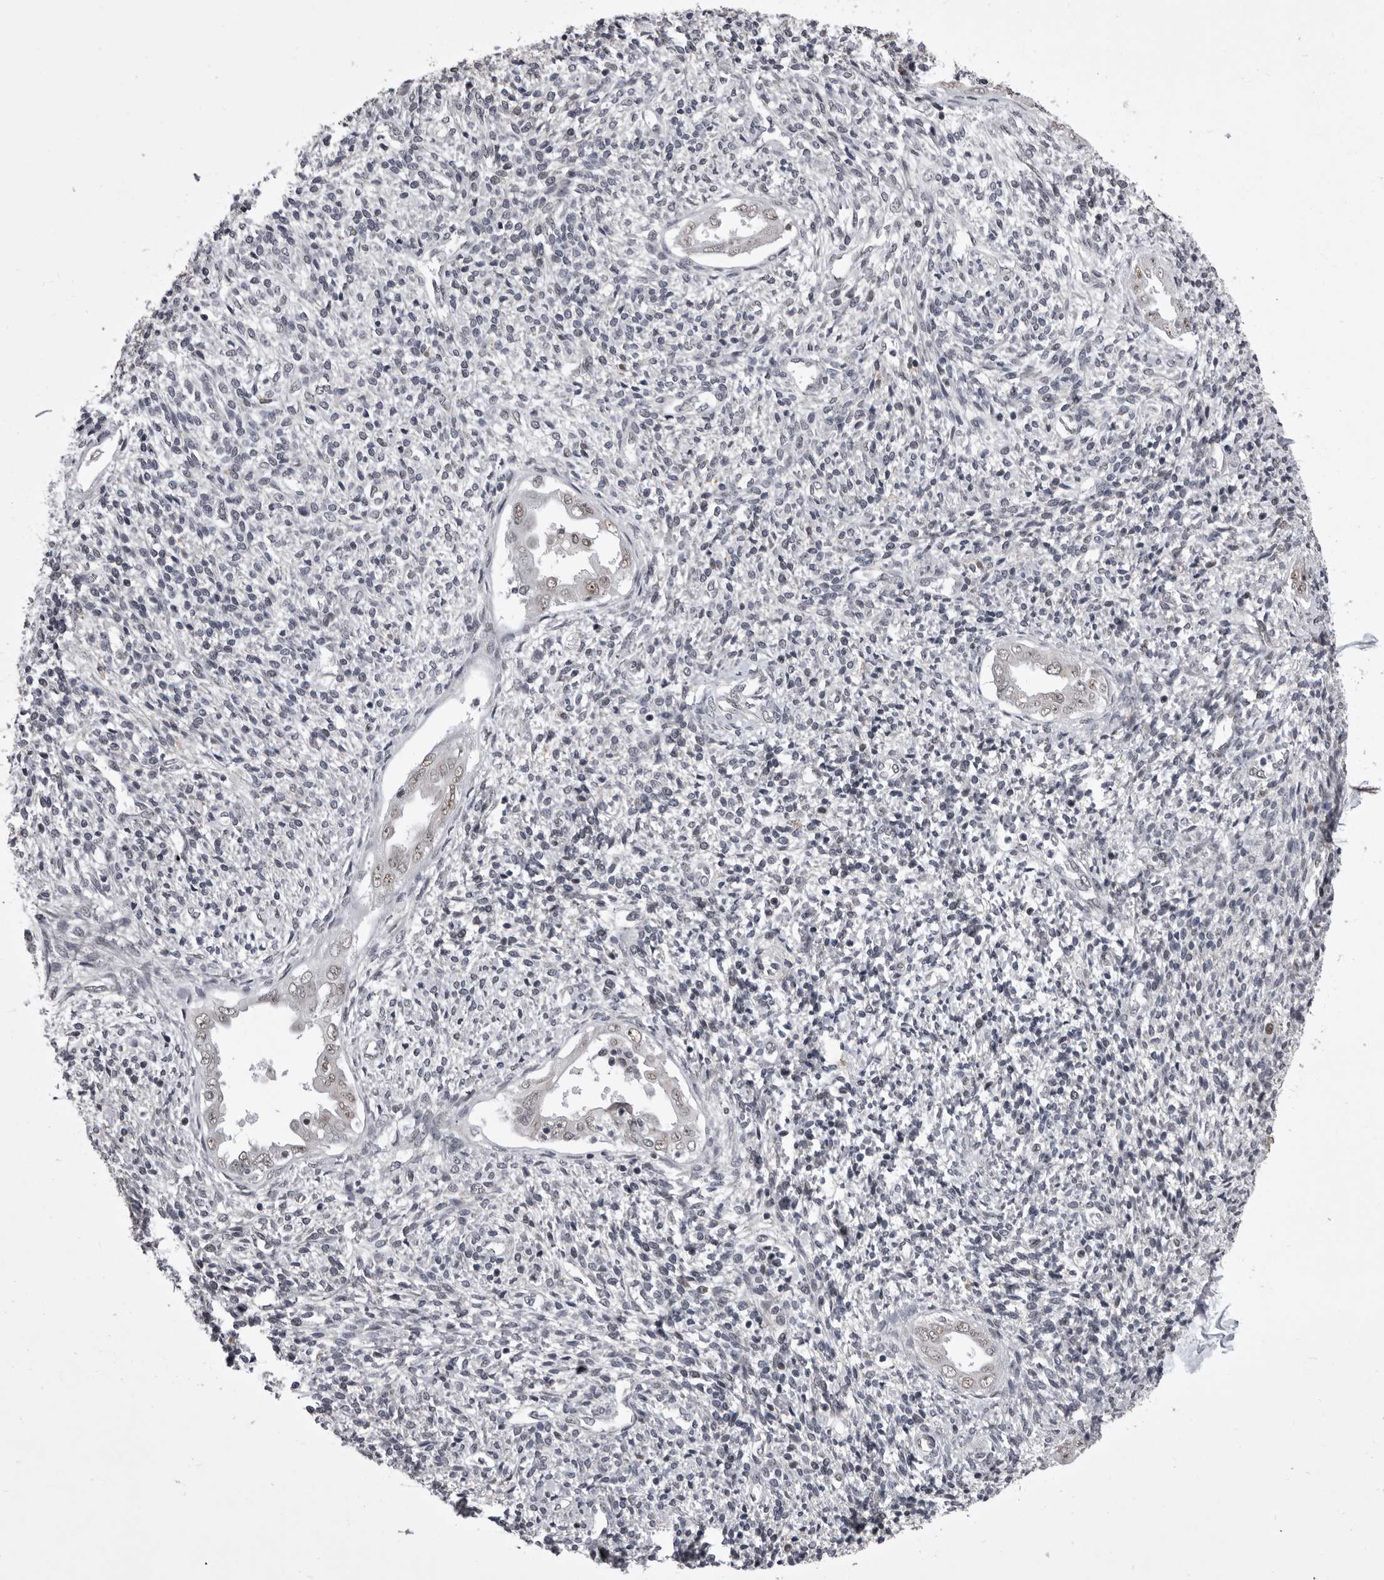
{"staining": {"intensity": "negative", "quantity": "none", "location": "none"}, "tissue": "endometrium", "cell_type": "Cells in endometrial stroma", "image_type": "normal", "snomed": [{"axis": "morphology", "description": "Normal tissue, NOS"}, {"axis": "topography", "description": "Endometrium"}], "caption": "Immunohistochemical staining of unremarkable human endometrium displays no significant staining in cells in endometrial stroma. (DAB (3,3'-diaminobenzidine) IHC visualized using brightfield microscopy, high magnification).", "gene": "PRPF3", "patient": {"sex": "female", "age": 66}}